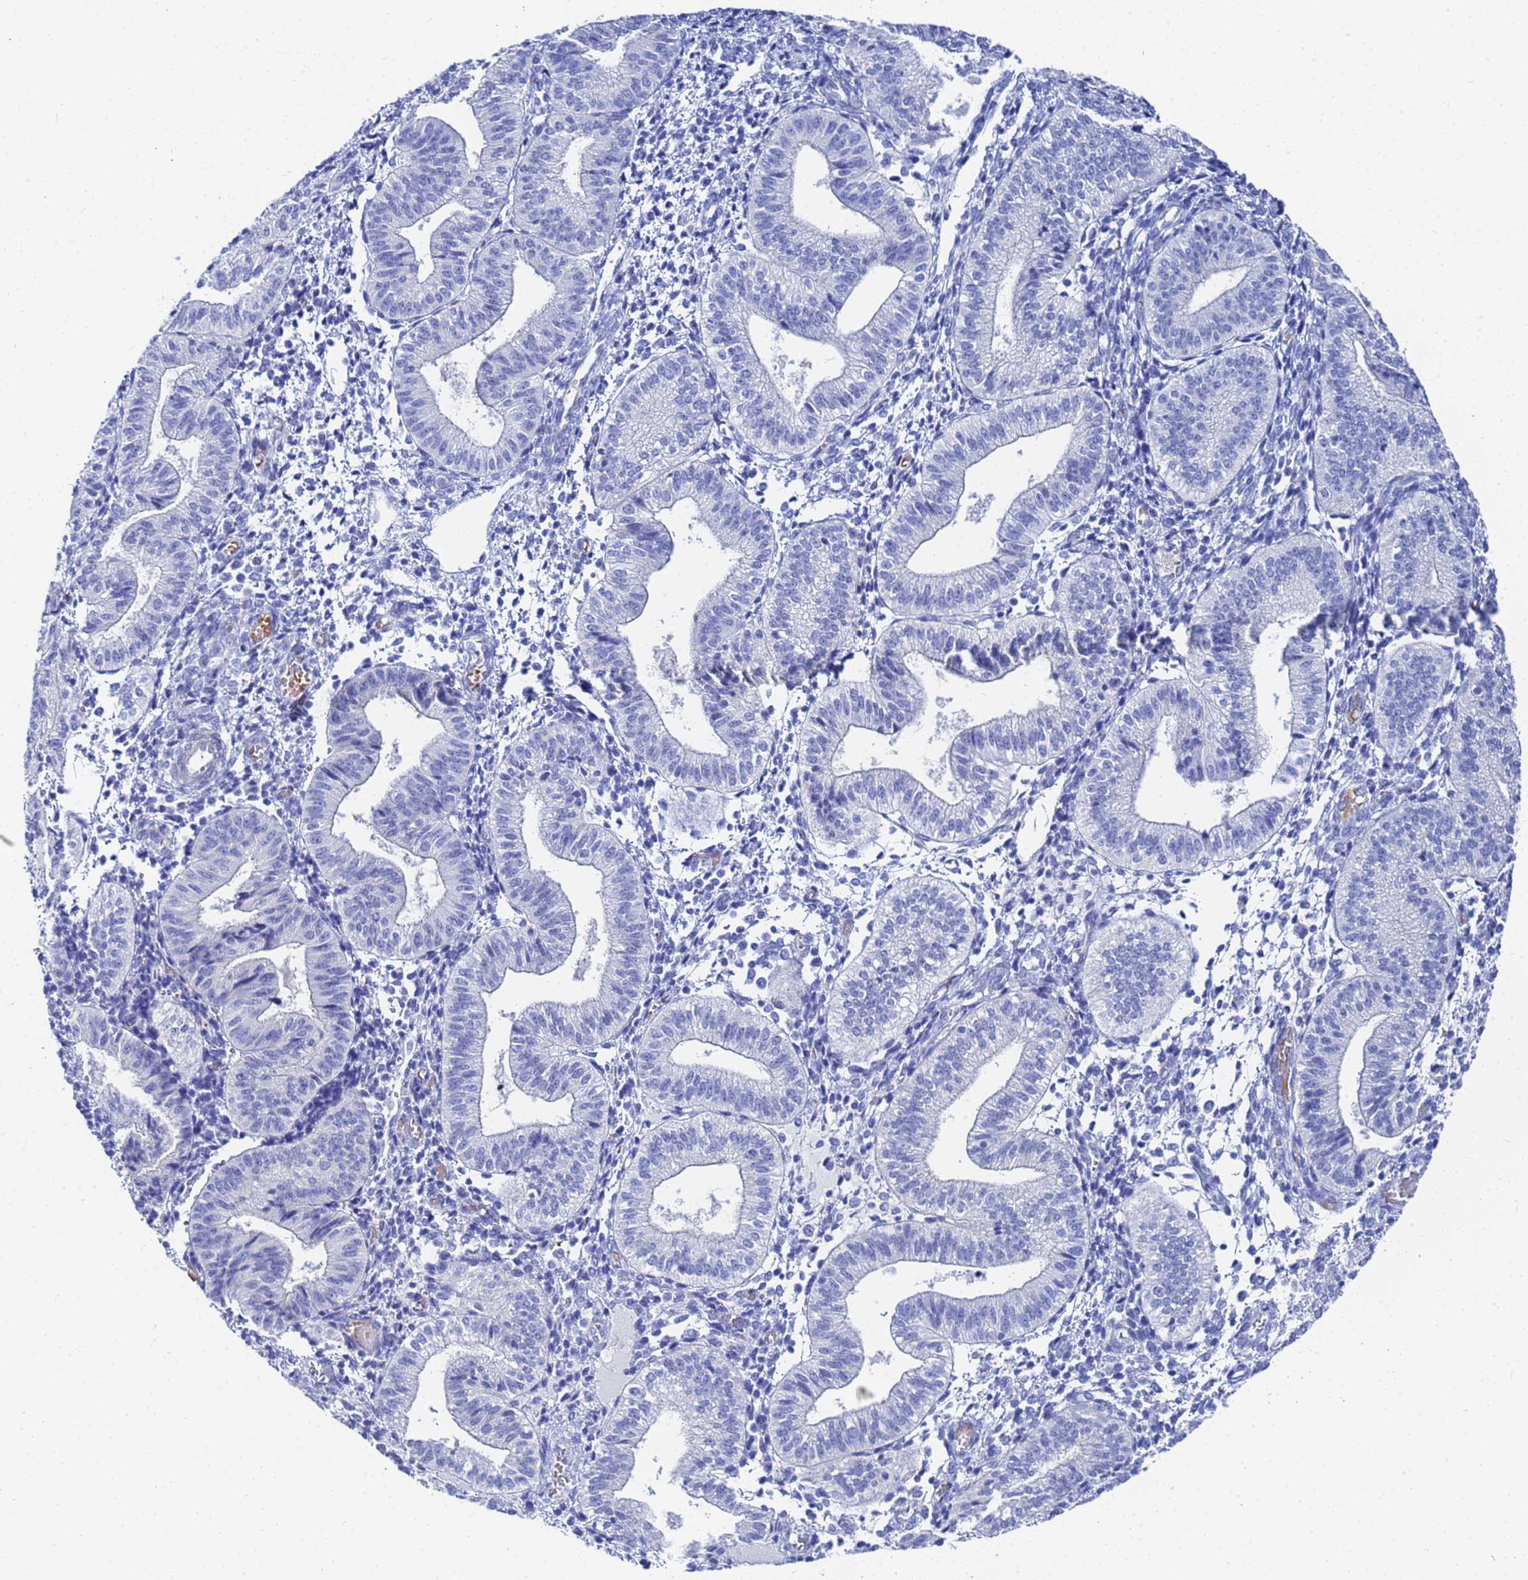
{"staining": {"intensity": "negative", "quantity": "none", "location": "none"}, "tissue": "endometrium", "cell_type": "Cells in endometrial stroma", "image_type": "normal", "snomed": [{"axis": "morphology", "description": "Normal tissue, NOS"}, {"axis": "topography", "description": "Endometrium"}], "caption": "Human endometrium stained for a protein using immunohistochemistry (IHC) demonstrates no expression in cells in endometrial stroma.", "gene": "ZNF26", "patient": {"sex": "female", "age": 34}}